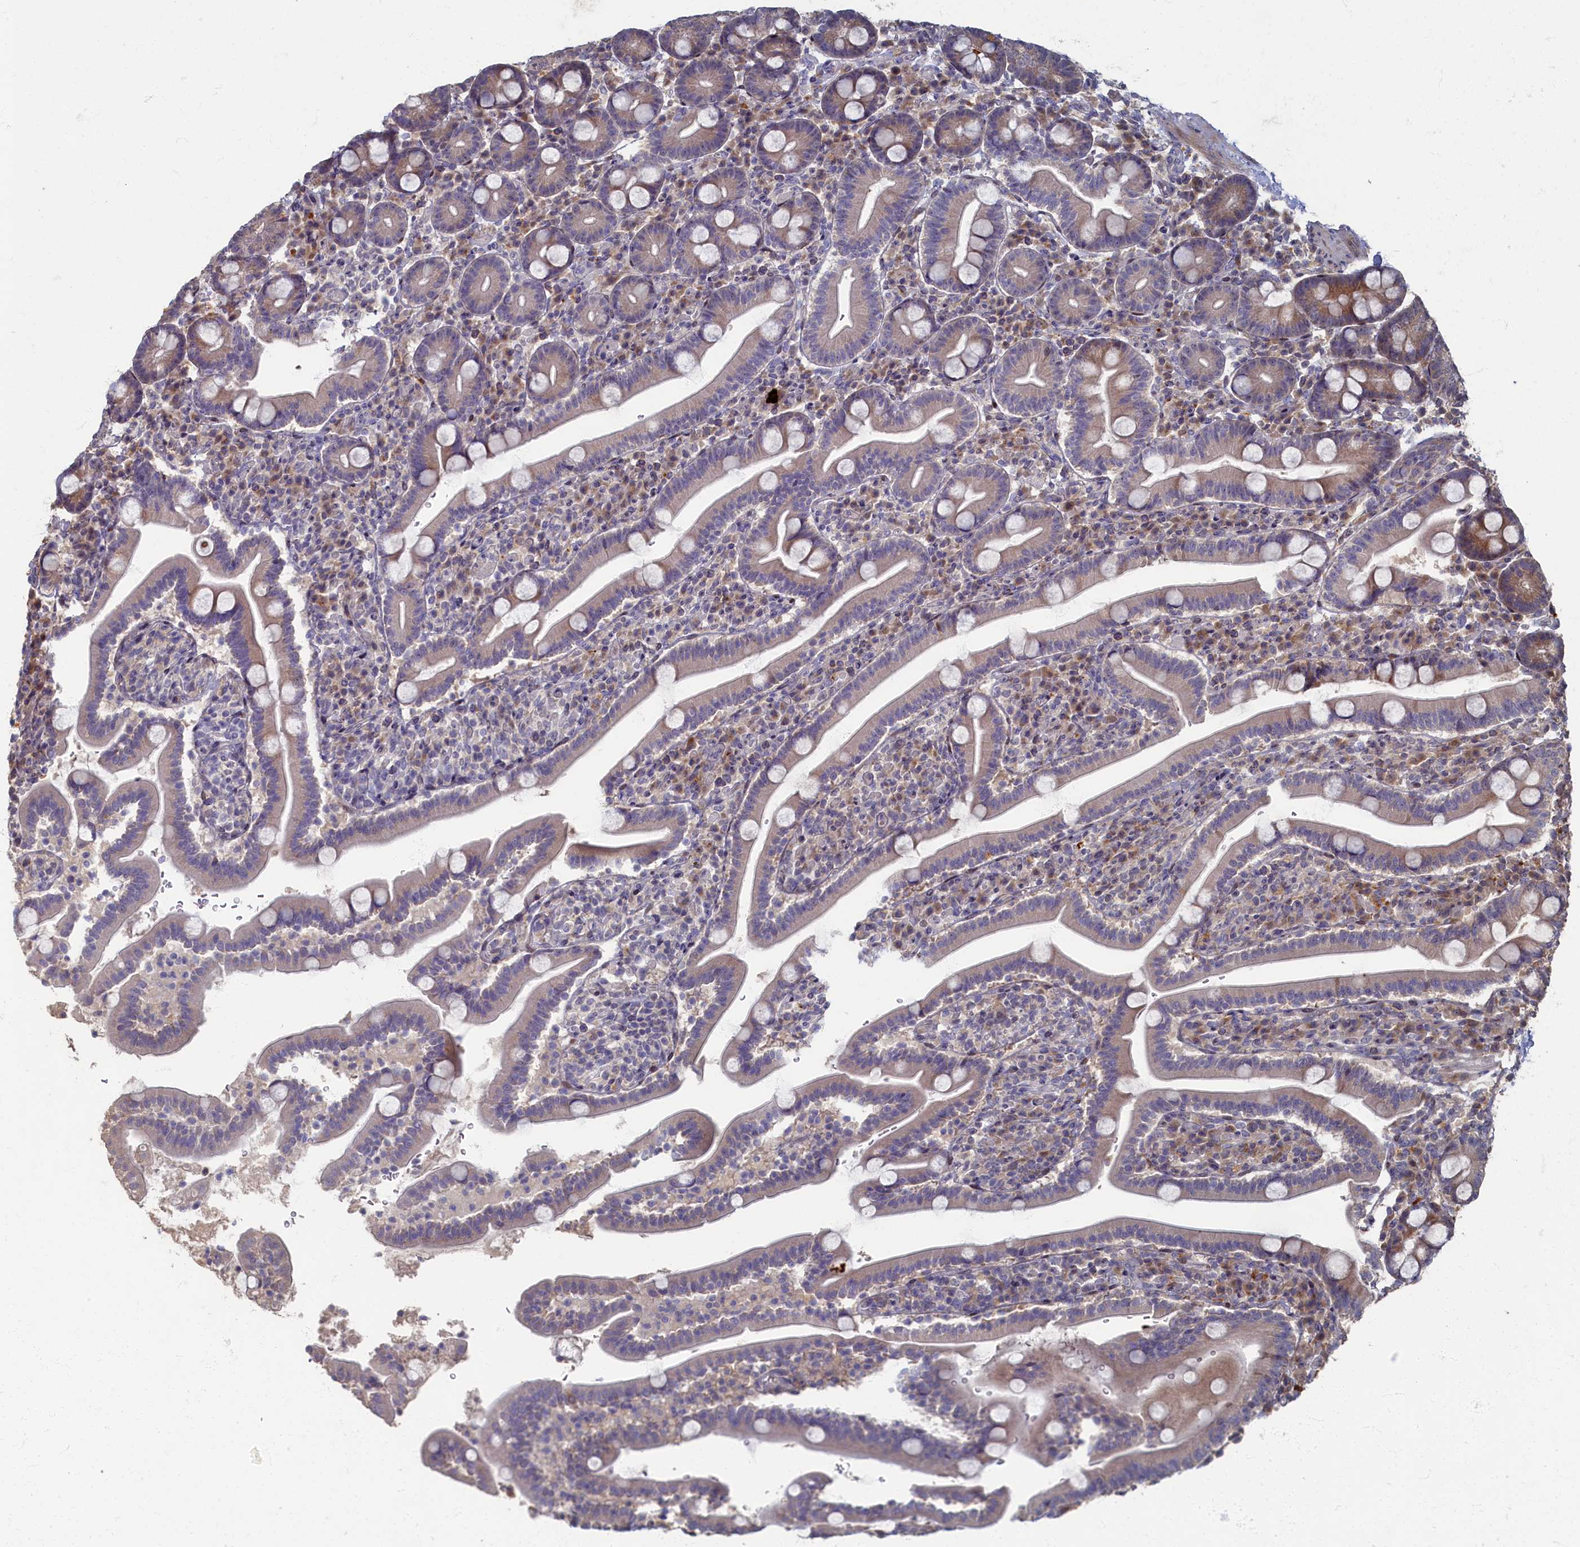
{"staining": {"intensity": "moderate", "quantity": "<25%", "location": "cytoplasmic/membranous"}, "tissue": "duodenum", "cell_type": "Glandular cells", "image_type": "normal", "snomed": [{"axis": "morphology", "description": "Normal tissue, NOS"}, {"axis": "topography", "description": "Duodenum"}], "caption": "Immunohistochemistry (IHC) of benign duodenum exhibits low levels of moderate cytoplasmic/membranous positivity in approximately <25% of glandular cells.", "gene": "HUNK", "patient": {"sex": "male", "age": 35}}